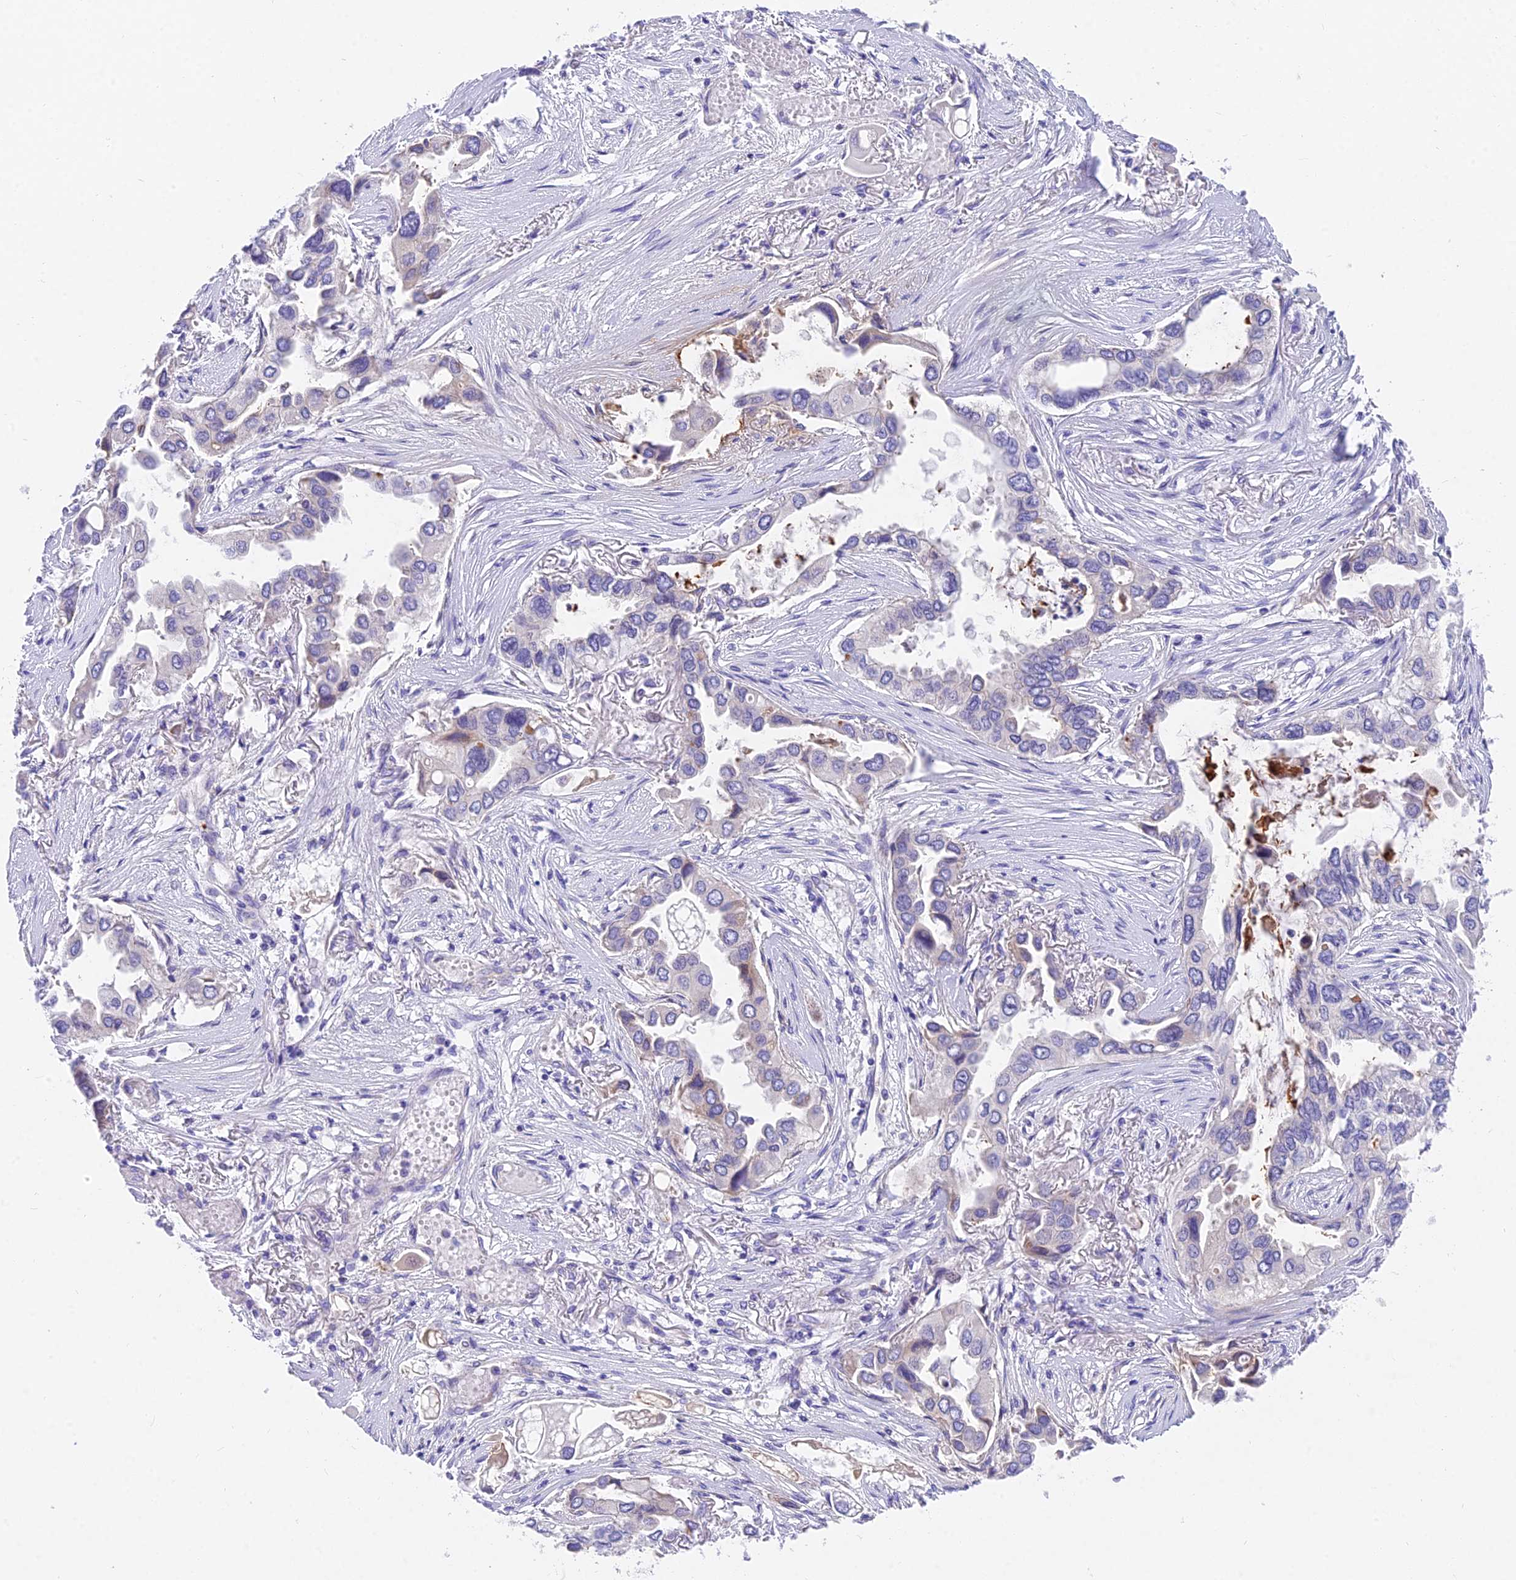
{"staining": {"intensity": "negative", "quantity": "none", "location": "none"}, "tissue": "lung cancer", "cell_type": "Tumor cells", "image_type": "cancer", "snomed": [{"axis": "morphology", "description": "Adenocarcinoma, NOS"}, {"axis": "topography", "description": "Lung"}], "caption": "Photomicrograph shows no significant protein staining in tumor cells of lung cancer.", "gene": "MVB12A", "patient": {"sex": "female", "age": 76}}